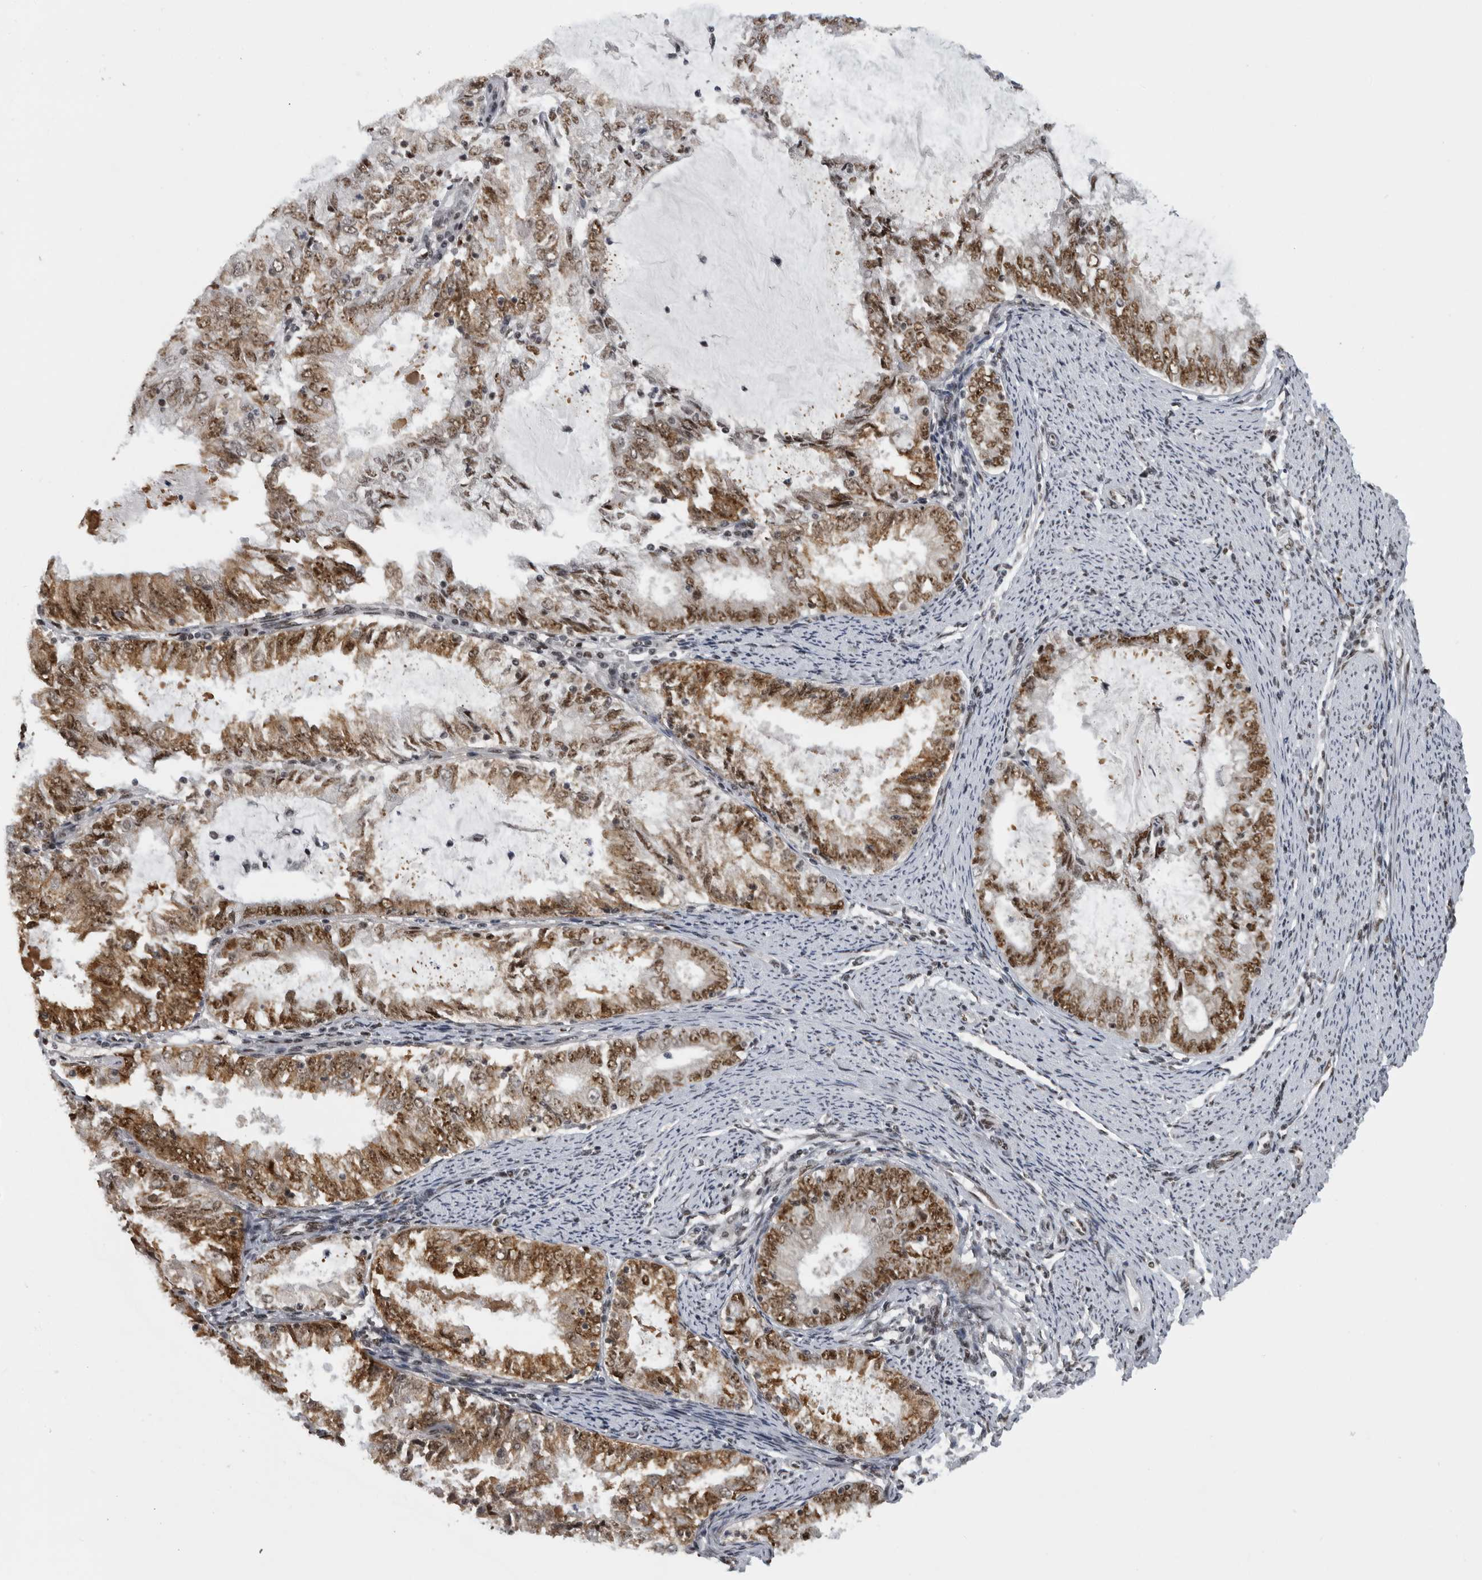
{"staining": {"intensity": "moderate", "quantity": ">75%", "location": "cytoplasmic/membranous,nuclear"}, "tissue": "endometrial cancer", "cell_type": "Tumor cells", "image_type": "cancer", "snomed": [{"axis": "morphology", "description": "Adenocarcinoma, NOS"}, {"axis": "topography", "description": "Endometrium"}], "caption": "A high-resolution histopathology image shows immunohistochemistry staining of adenocarcinoma (endometrial), which exhibits moderate cytoplasmic/membranous and nuclear expression in approximately >75% of tumor cells. (DAB IHC, brown staining for protein, blue staining for nuclei).", "gene": "ZSCAN2", "patient": {"sex": "female", "age": 57}}